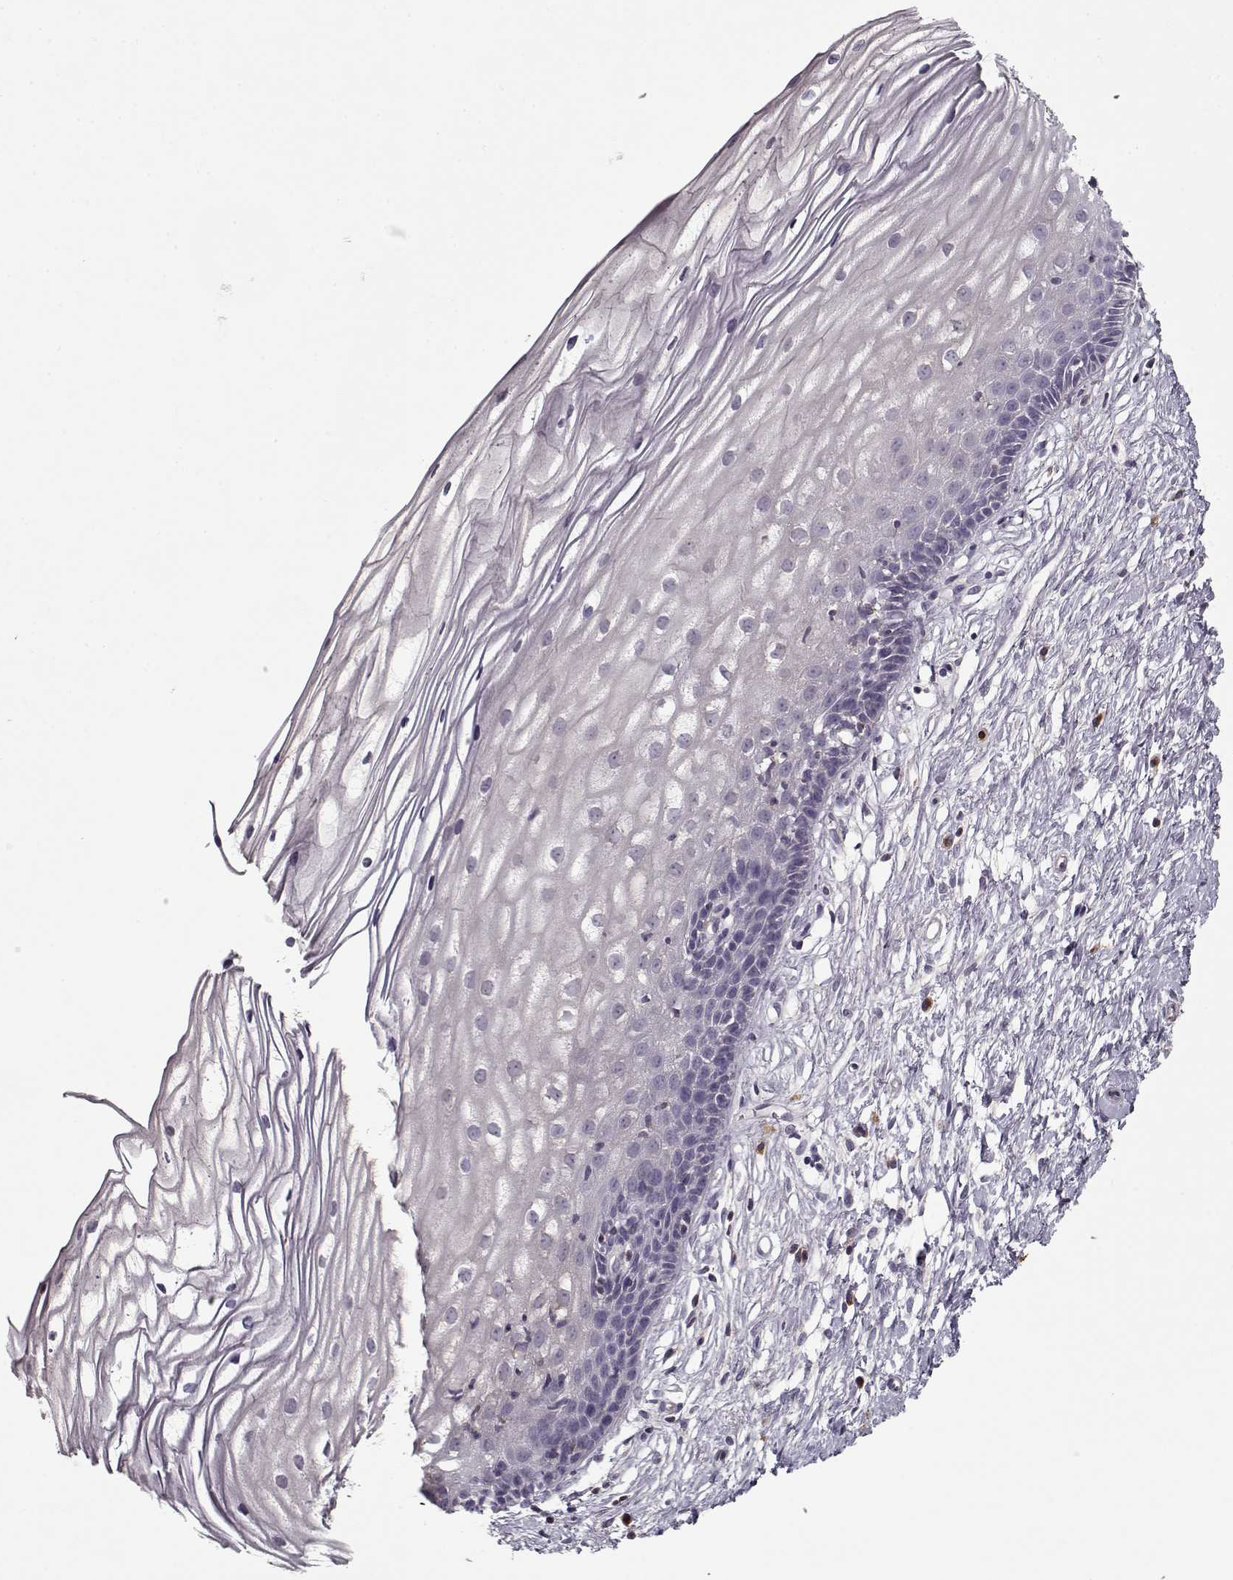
{"staining": {"intensity": "negative", "quantity": "none", "location": "none"}, "tissue": "cervix", "cell_type": "Glandular cells", "image_type": "normal", "snomed": [{"axis": "morphology", "description": "Normal tissue, NOS"}, {"axis": "topography", "description": "Cervix"}], "caption": "Normal cervix was stained to show a protein in brown. There is no significant positivity in glandular cells. (DAB IHC visualized using brightfield microscopy, high magnification).", "gene": "UNC13D", "patient": {"sex": "female", "age": 40}}